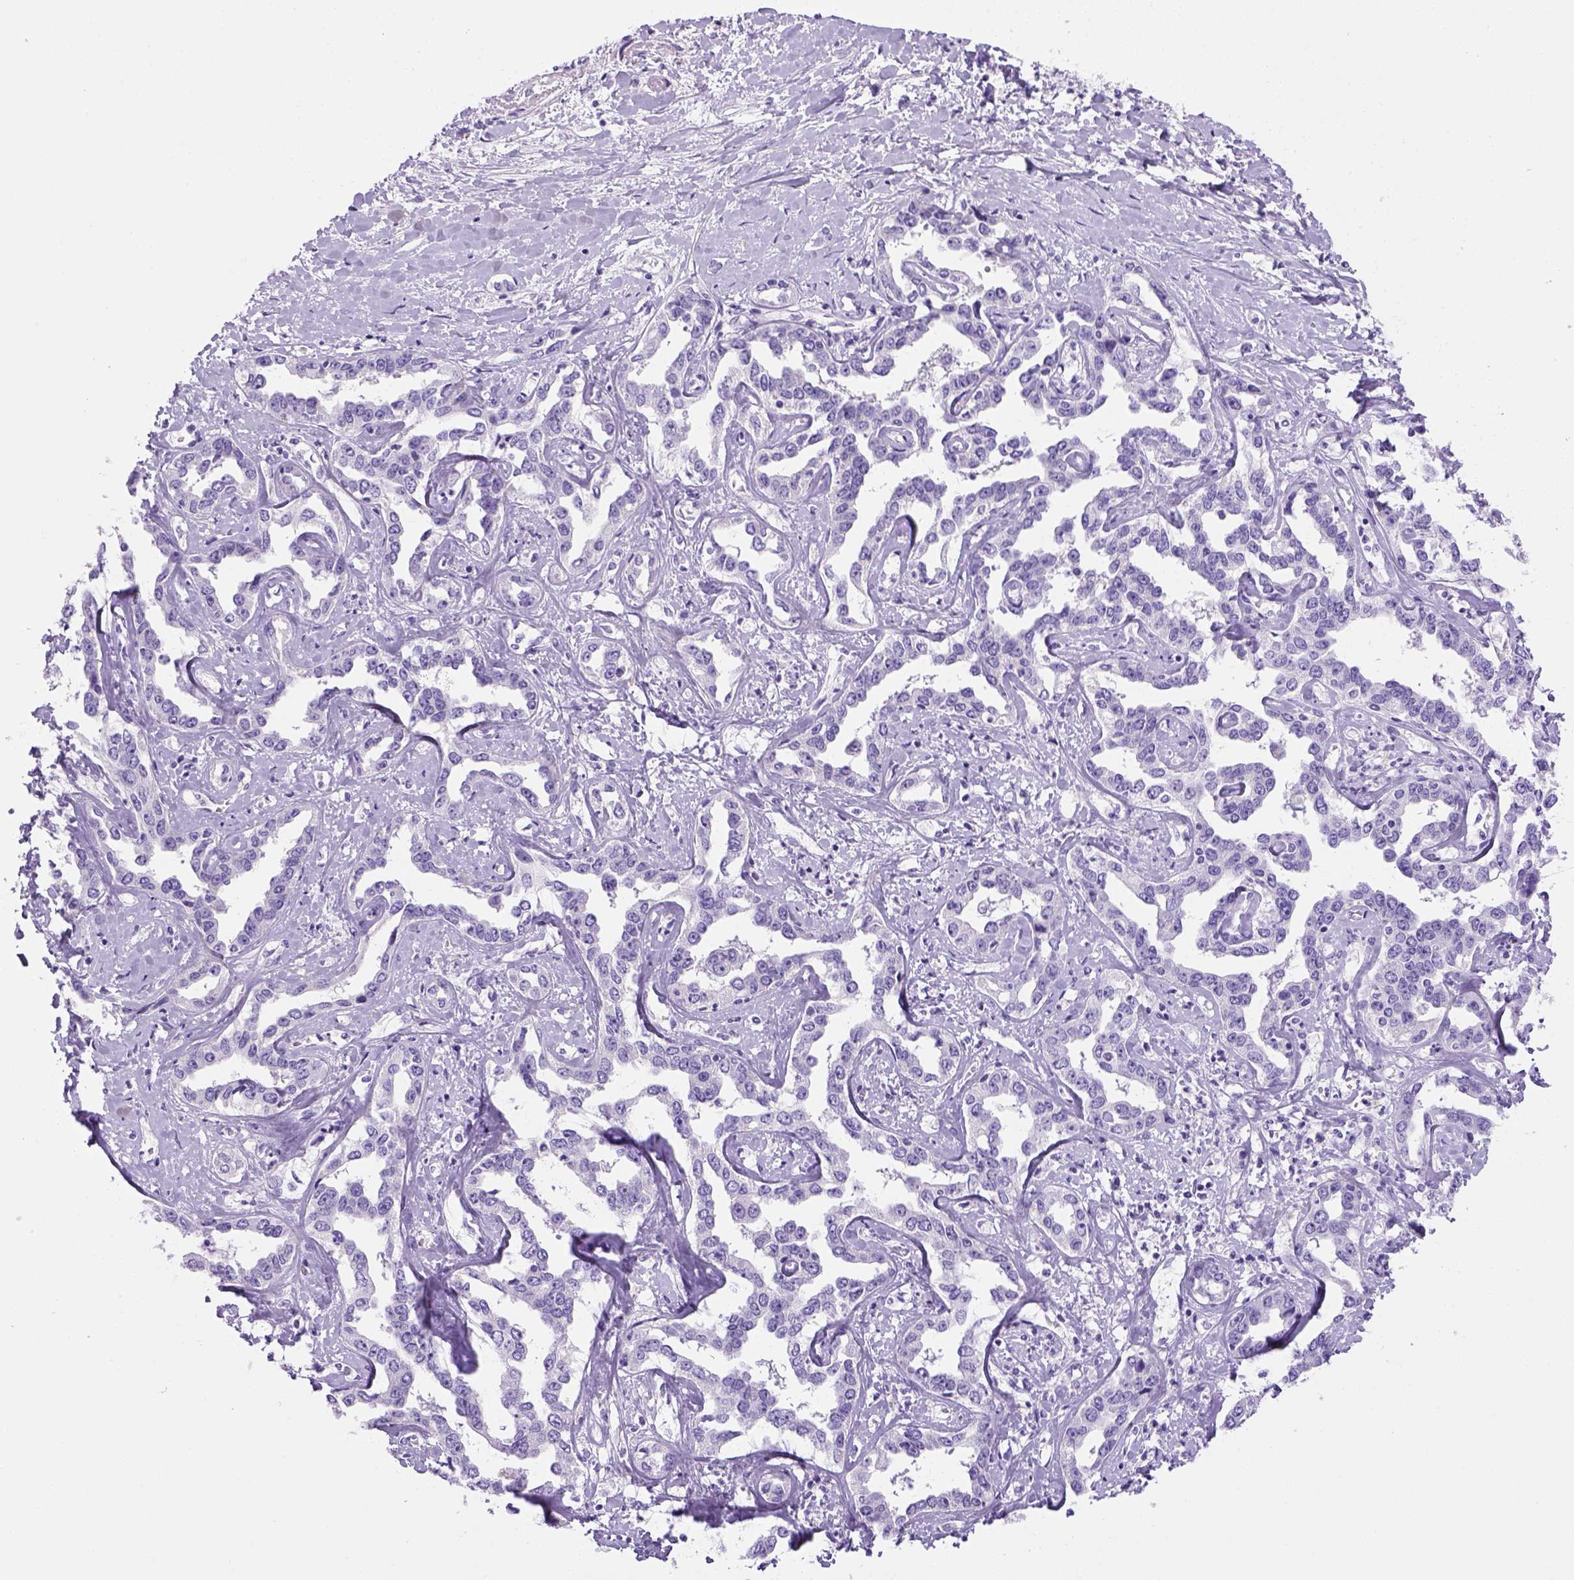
{"staining": {"intensity": "negative", "quantity": "none", "location": "none"}, "tissue": "liver cancer", "cell_type": "Tumor cells", "image_type": "cancer", "snomed": [{"axis": "morphology", "description": "Cholangiocarcinoma"}, {"axis": "topography", "description": "Liver"}], "caption": "Human liver cancer (cholangiocarcinoma) stained for a protein using immunohistochemistry (IHC) displays no positivity in tumor cells.", "gene": "KRT71", "patient": {"sex": "male", "age": 59}}